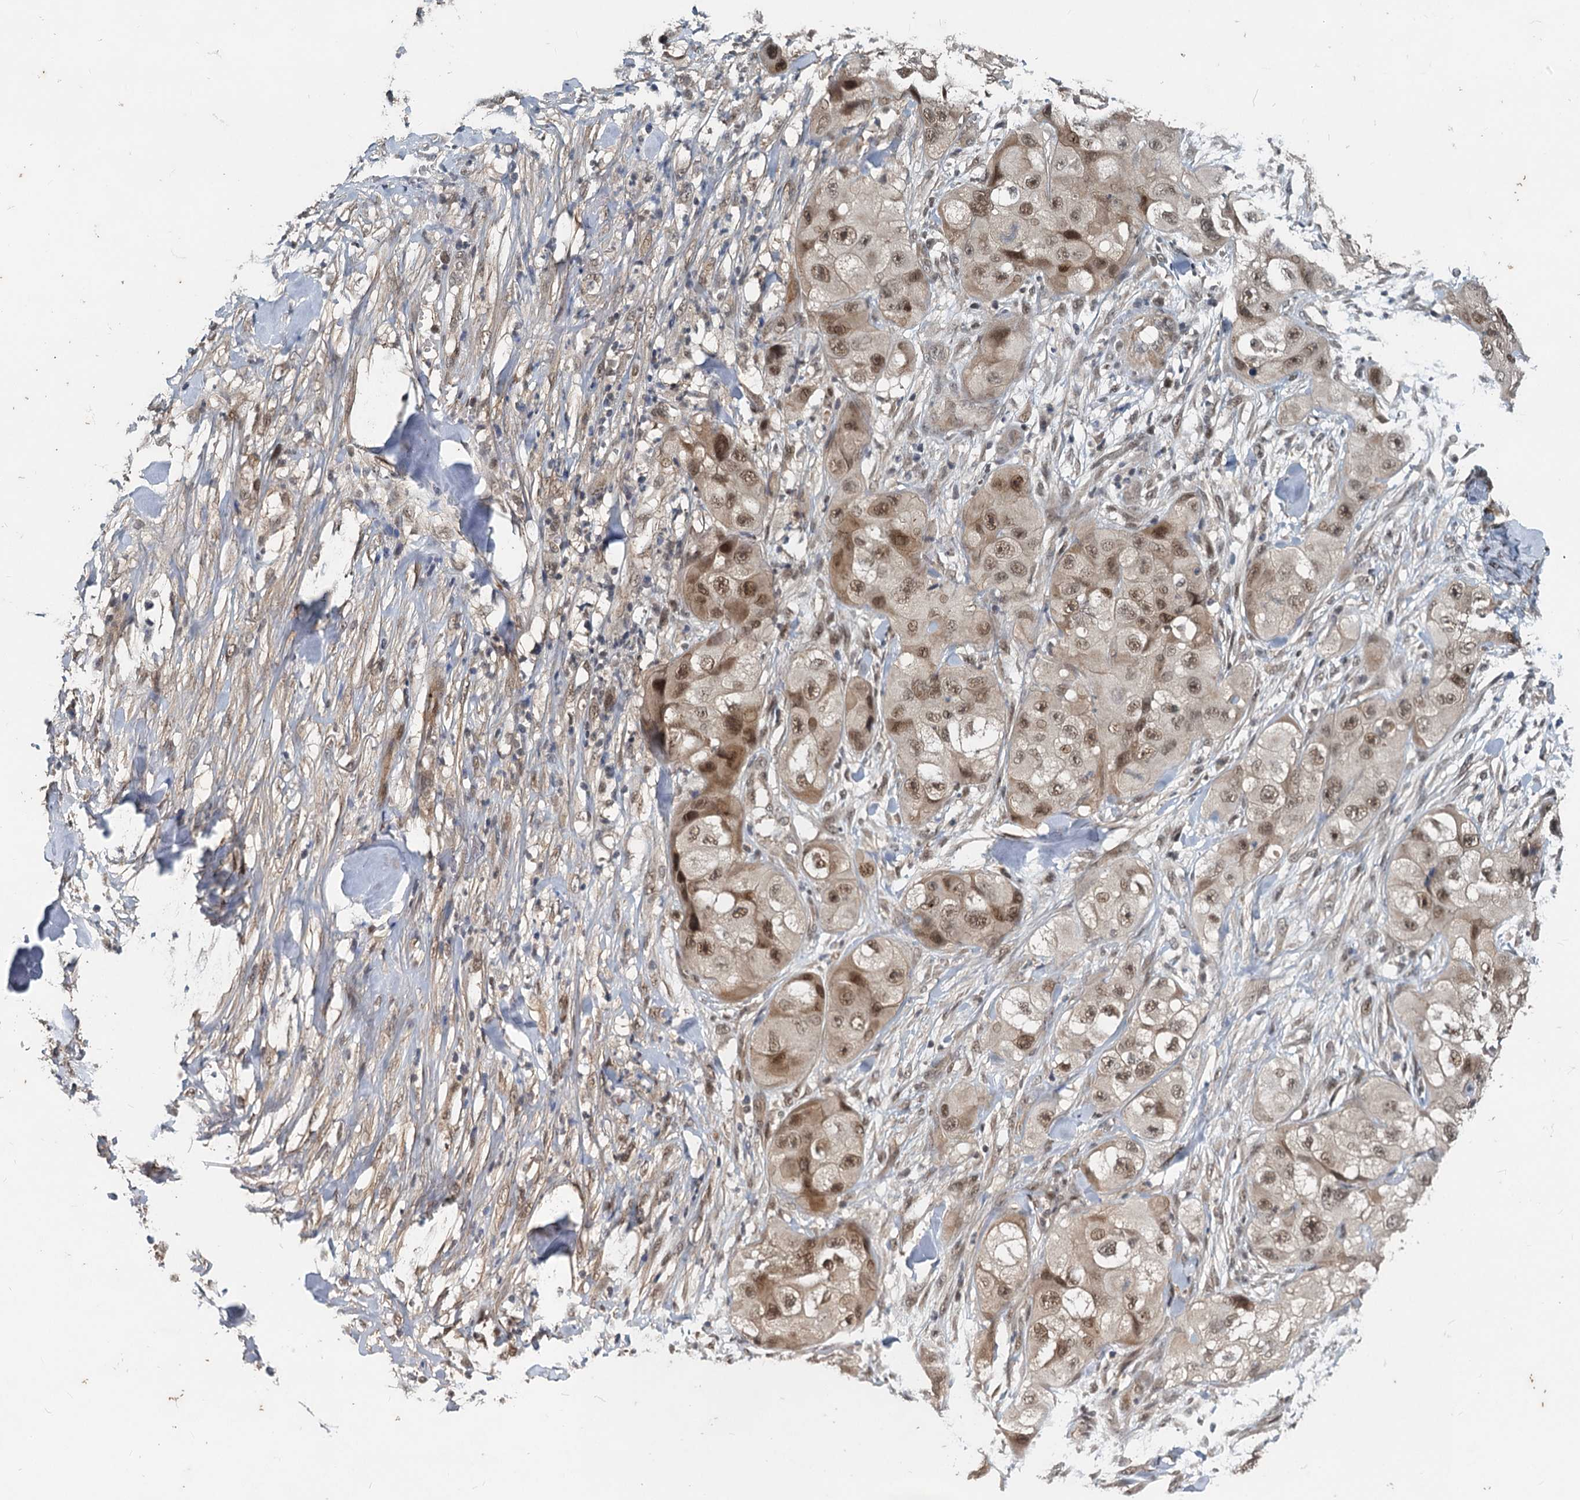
{"staining": {"intensity": "moderate", "quantity": ">75%", "location": "nuclear"}, "tissue": "skin cancer", "cell_type": "Tumor cells", "image_type": "cancer", "snomed": [{"axis": "morphology", "description": "Squamous cell carcinoma, NOS"}, {"axis": "topography", "description": "Skin"}, {"axis": "topography", "description": "Subcutis"}], "caption": "This photomicrograph reveals IHC staining of human skin cancer, with medium moderate nuclear expression in about >75% of tumor cells.", "gene": "RITA1", "patient": {"sex": "male", "age": 73}}